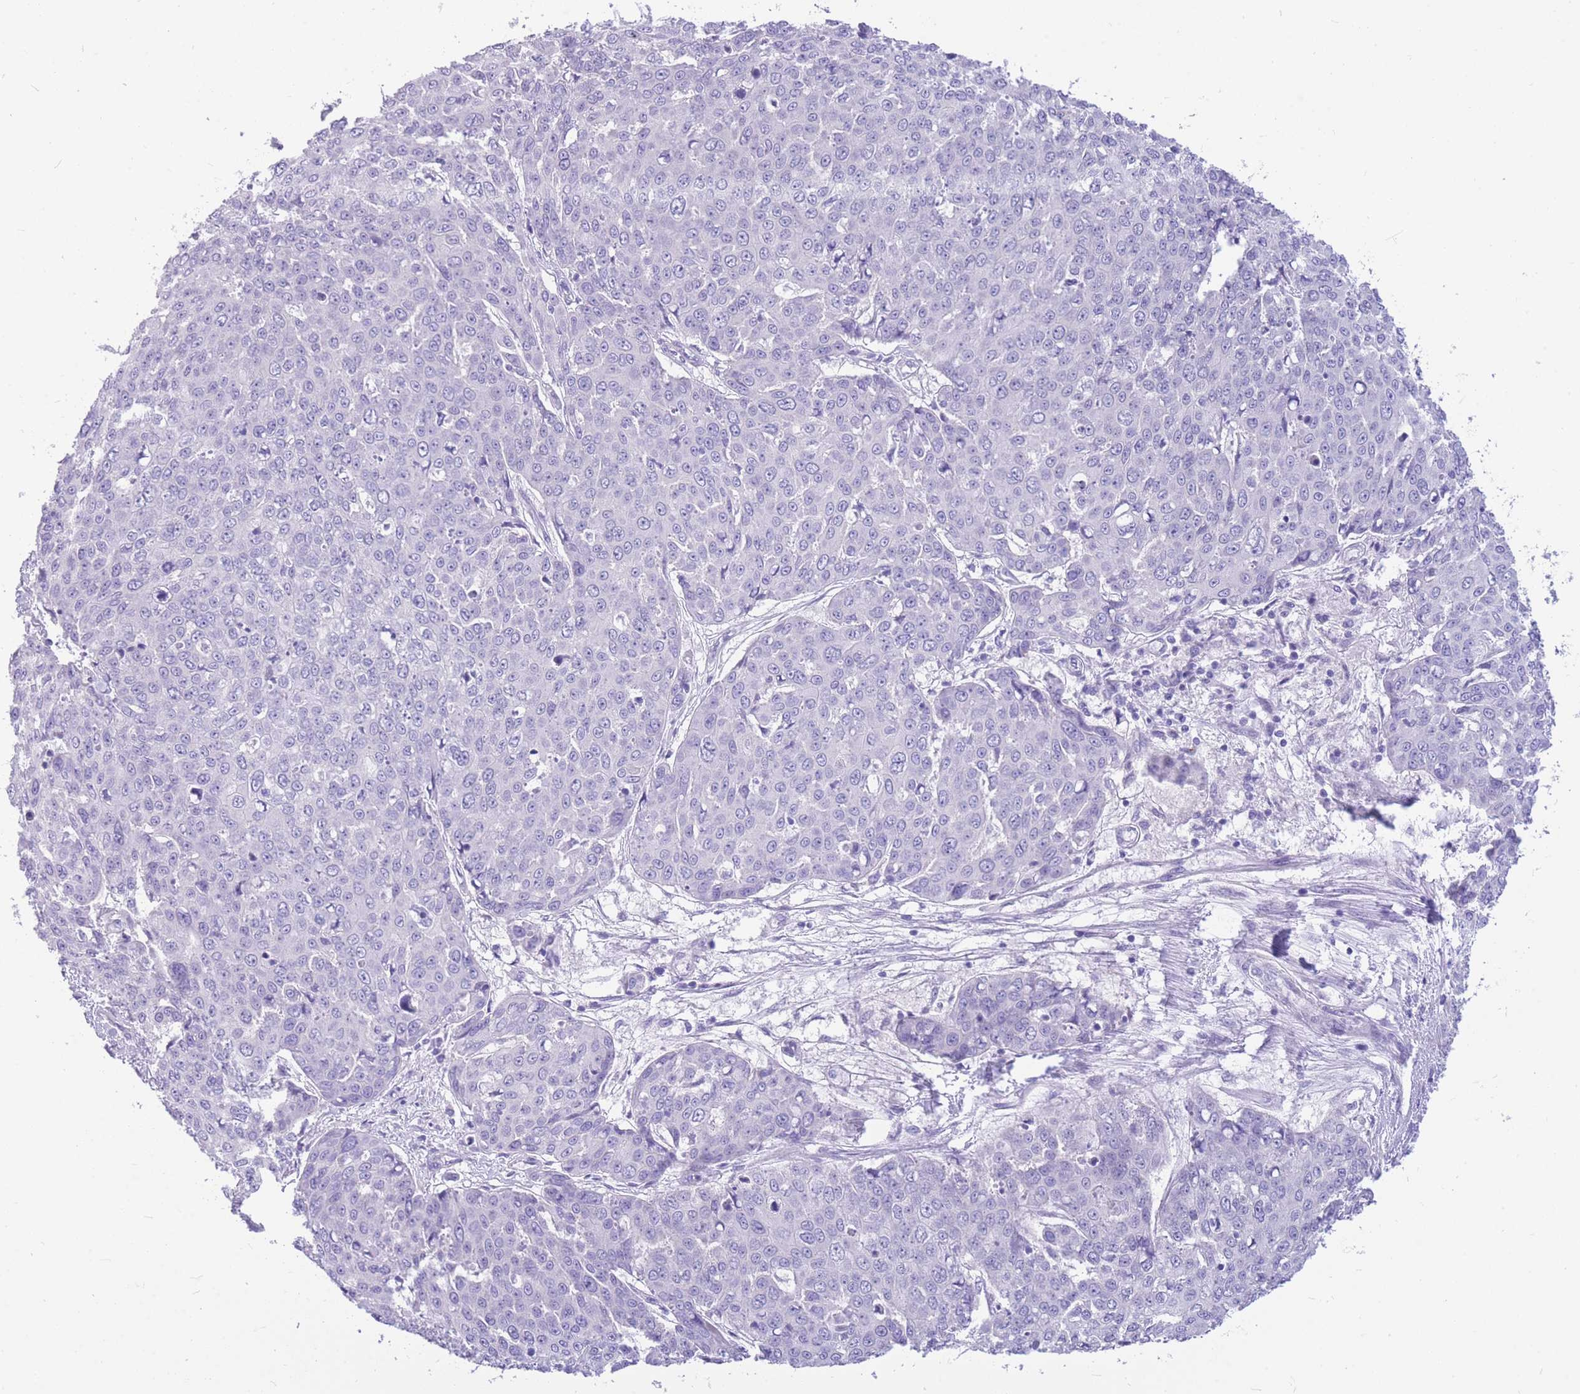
{"staining": {"intensity": "negative", "quantity": "none", "location": "none"}, "tissue": "skin cancer", "cell_type": "Tumor cells", "image_type": "cancer", "snomed": [{"axis": "morphology", "description": "Squamous cell carcinoma, NOS"}, {"axis": "topography", "description": "Skin"}], "caption": "DAB (3,3'-diaminobenzidine) immunohistochemical staining of skin cancer displays no significant positivity in tumor cells.", "gene": "ZNF311", "patient": {"sex": "male", "age": 71}}